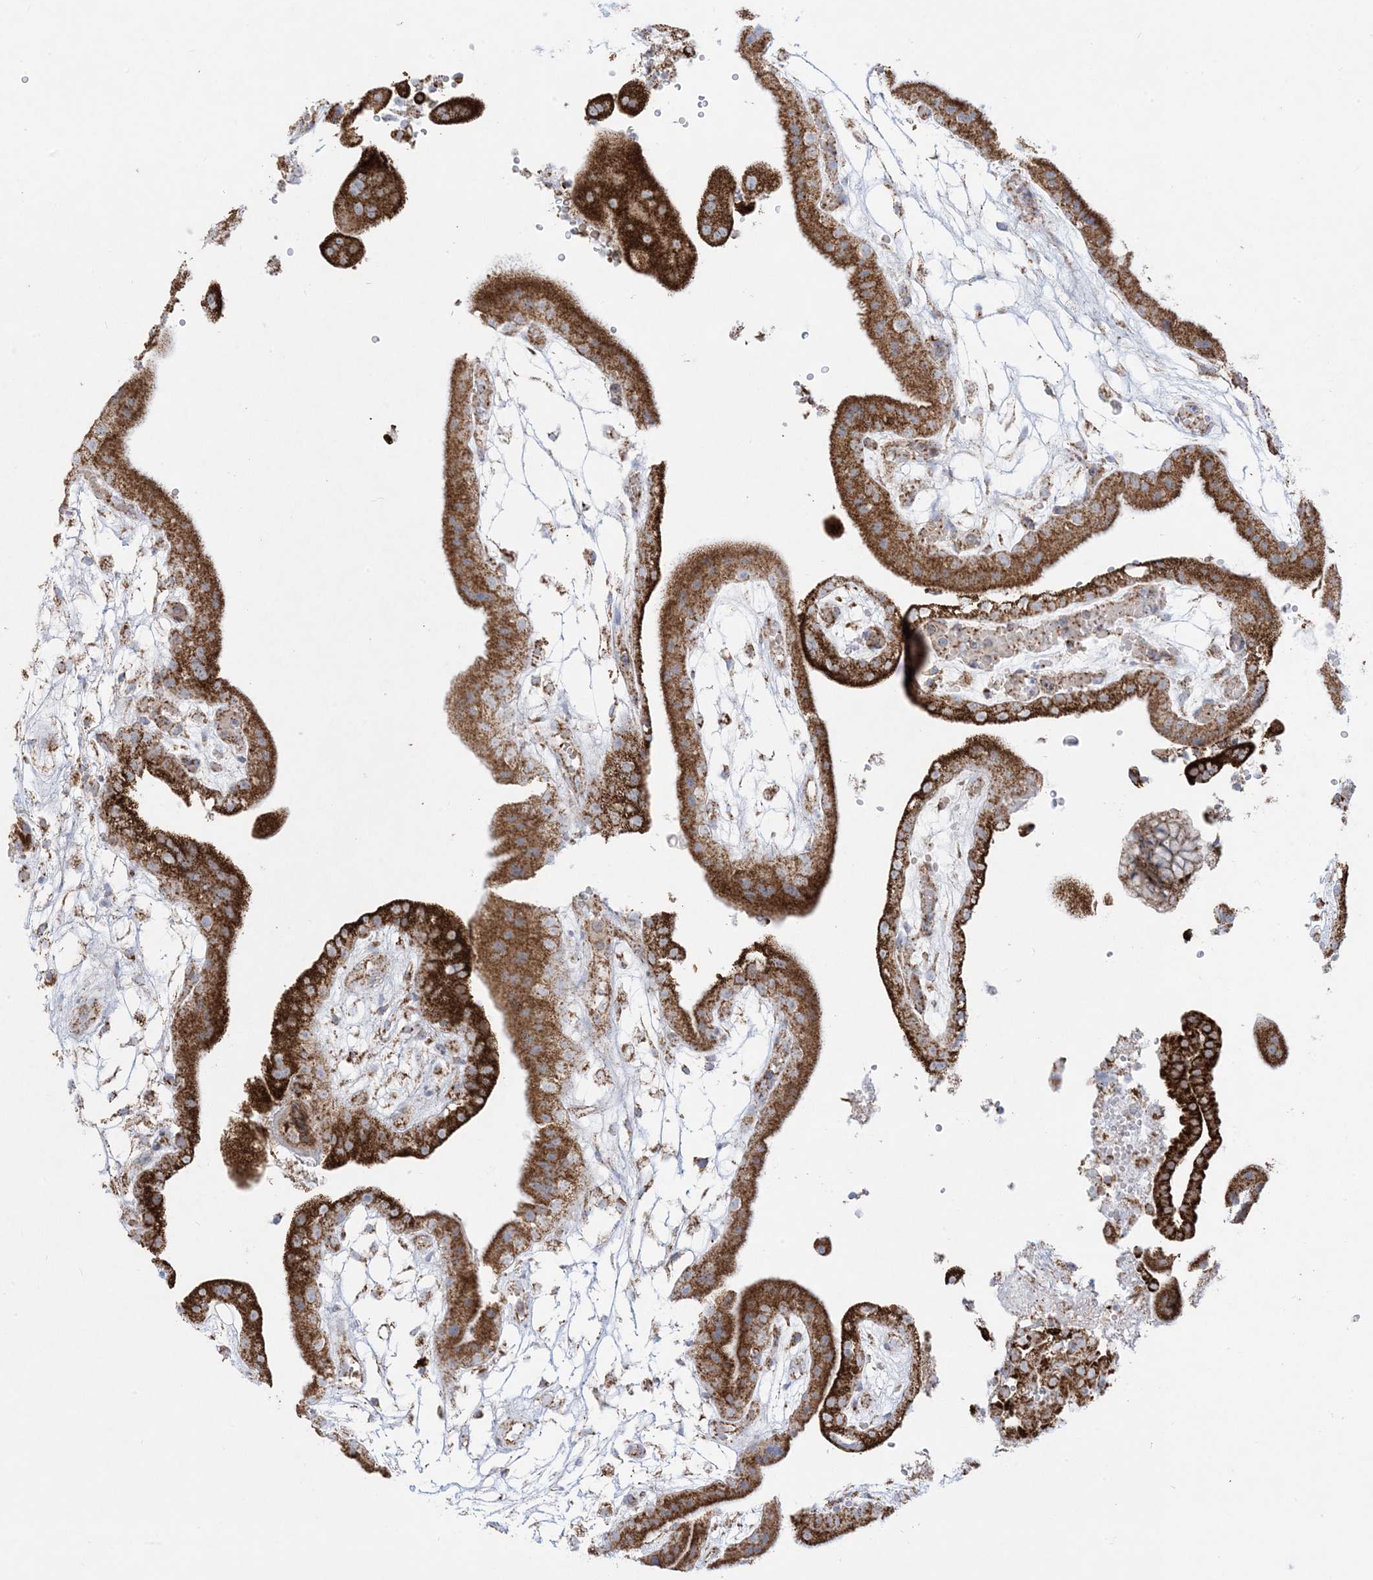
{"staining": {"intensity": "strong", "quantity": ">75%", "location": "cytoplasmic/membranous"}, "tissue": "placenta", "cell_type": "Decidual cells", "image_type": "normal", "snomed": [{"axis": "morphology", "description": "Normal tissue, NOS"}, {"axis": "topography", "description": "Placenta"}], "caption": "Immunohistochemistry histopathology image of benign placenta stained for a protein (brown), which exhibits high levels of strong cytoplasmic/membranous staining in about >75% of decidual cells.", "gene": "MRPS36", "patient": {"sex": "female", "age": 18}}